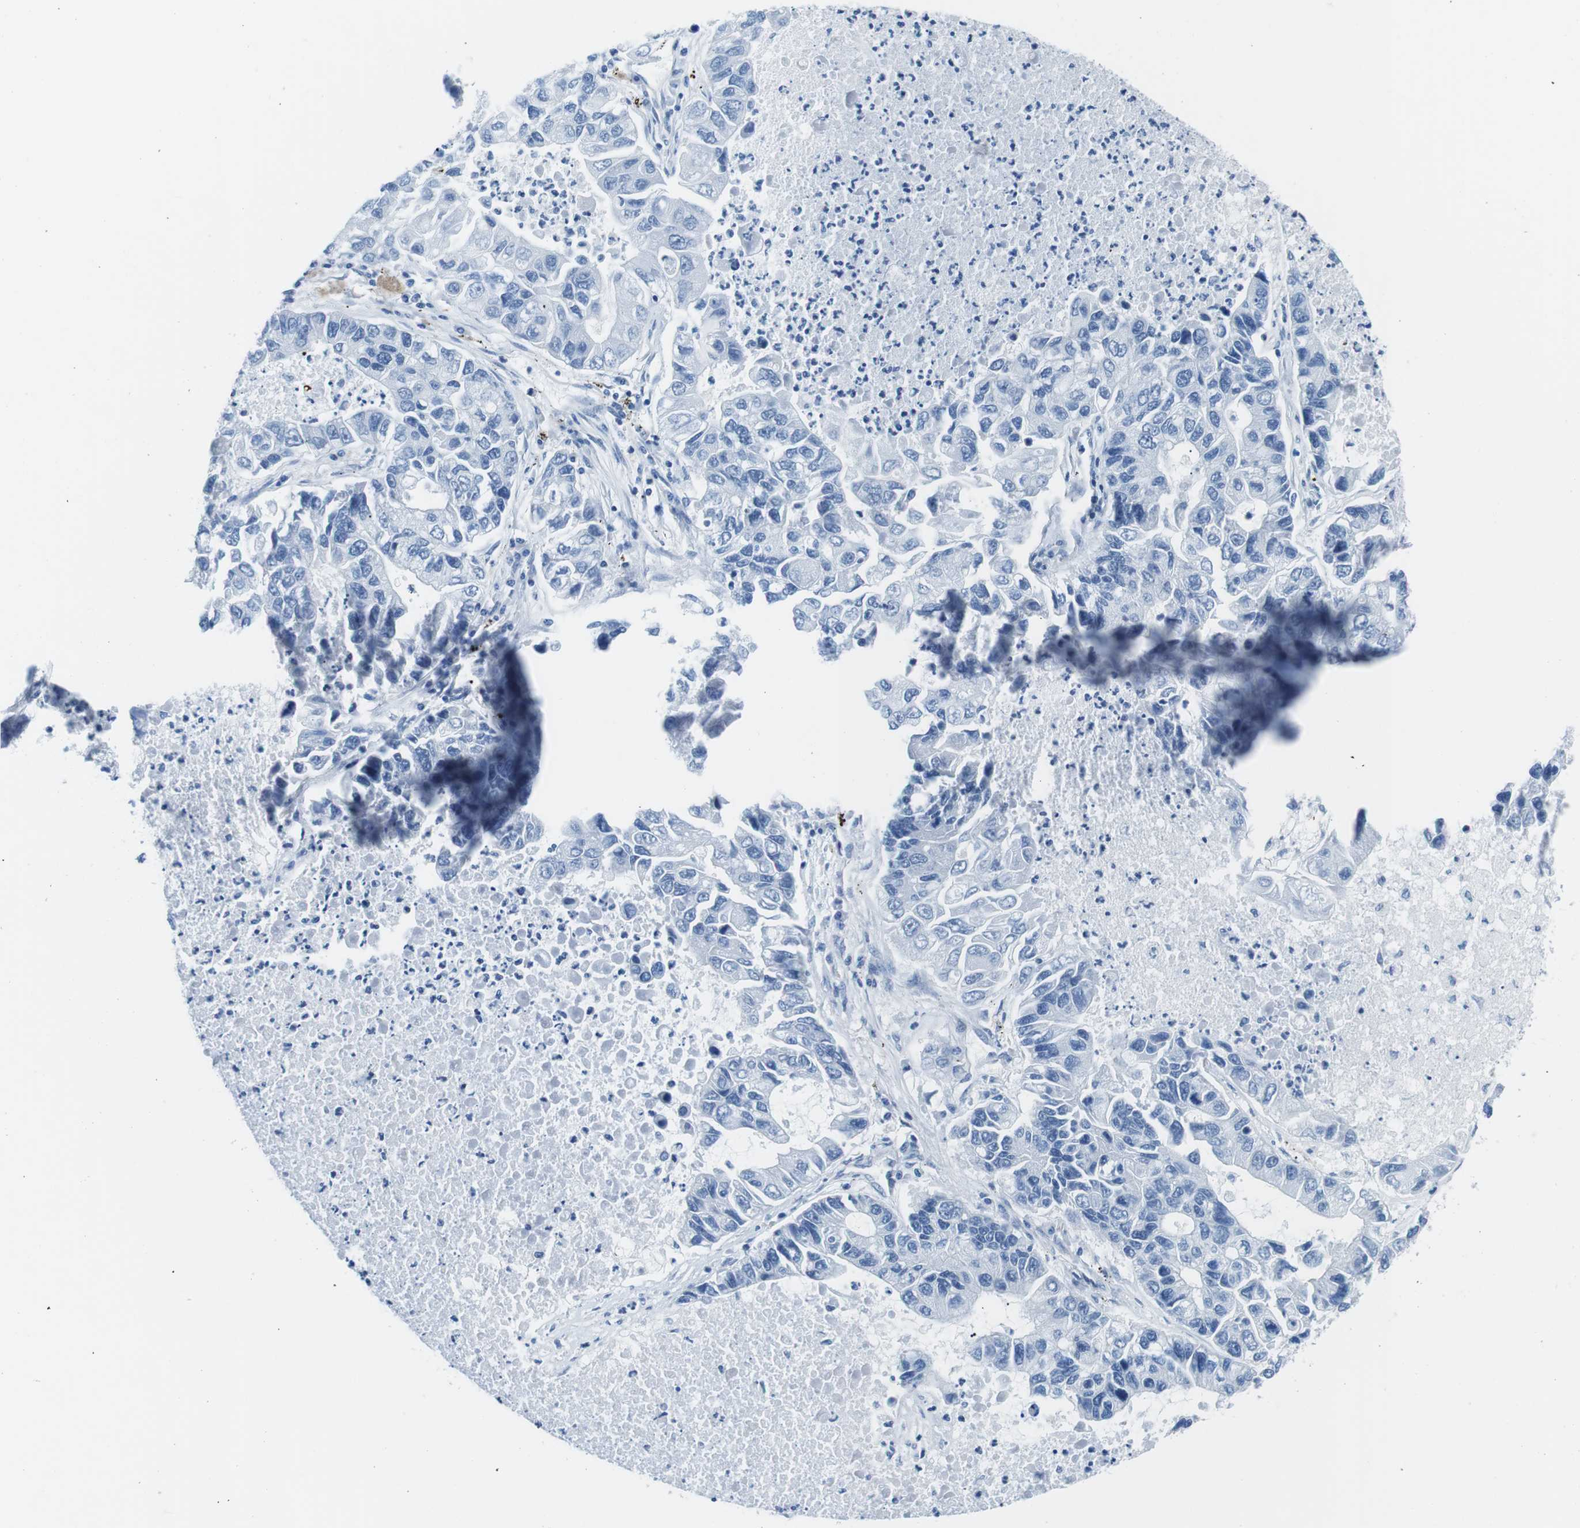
{"staining": {"intensity": "negative", "quantity": "none", "location": "none"}, "tissue": "lung cancer", "cell_type": "Tumor cells", "image_type": "cancer", "snomed": [{"axis": "morphology", "description": "Adenocarcinoma, NOS"}, {"axis": "topography", "description": "Lung"}], "caption": "Immunohistochemistry (IHC) photomicrograph of neoplastic tissue: adenocarcinoma (lung) stained with DAB displays no significant protein positivity in tumor cells. (IHC, brightfield microscopy, high magnification).", "gene": "MUC2", "patient": {"sex": "female", "age": 51}}